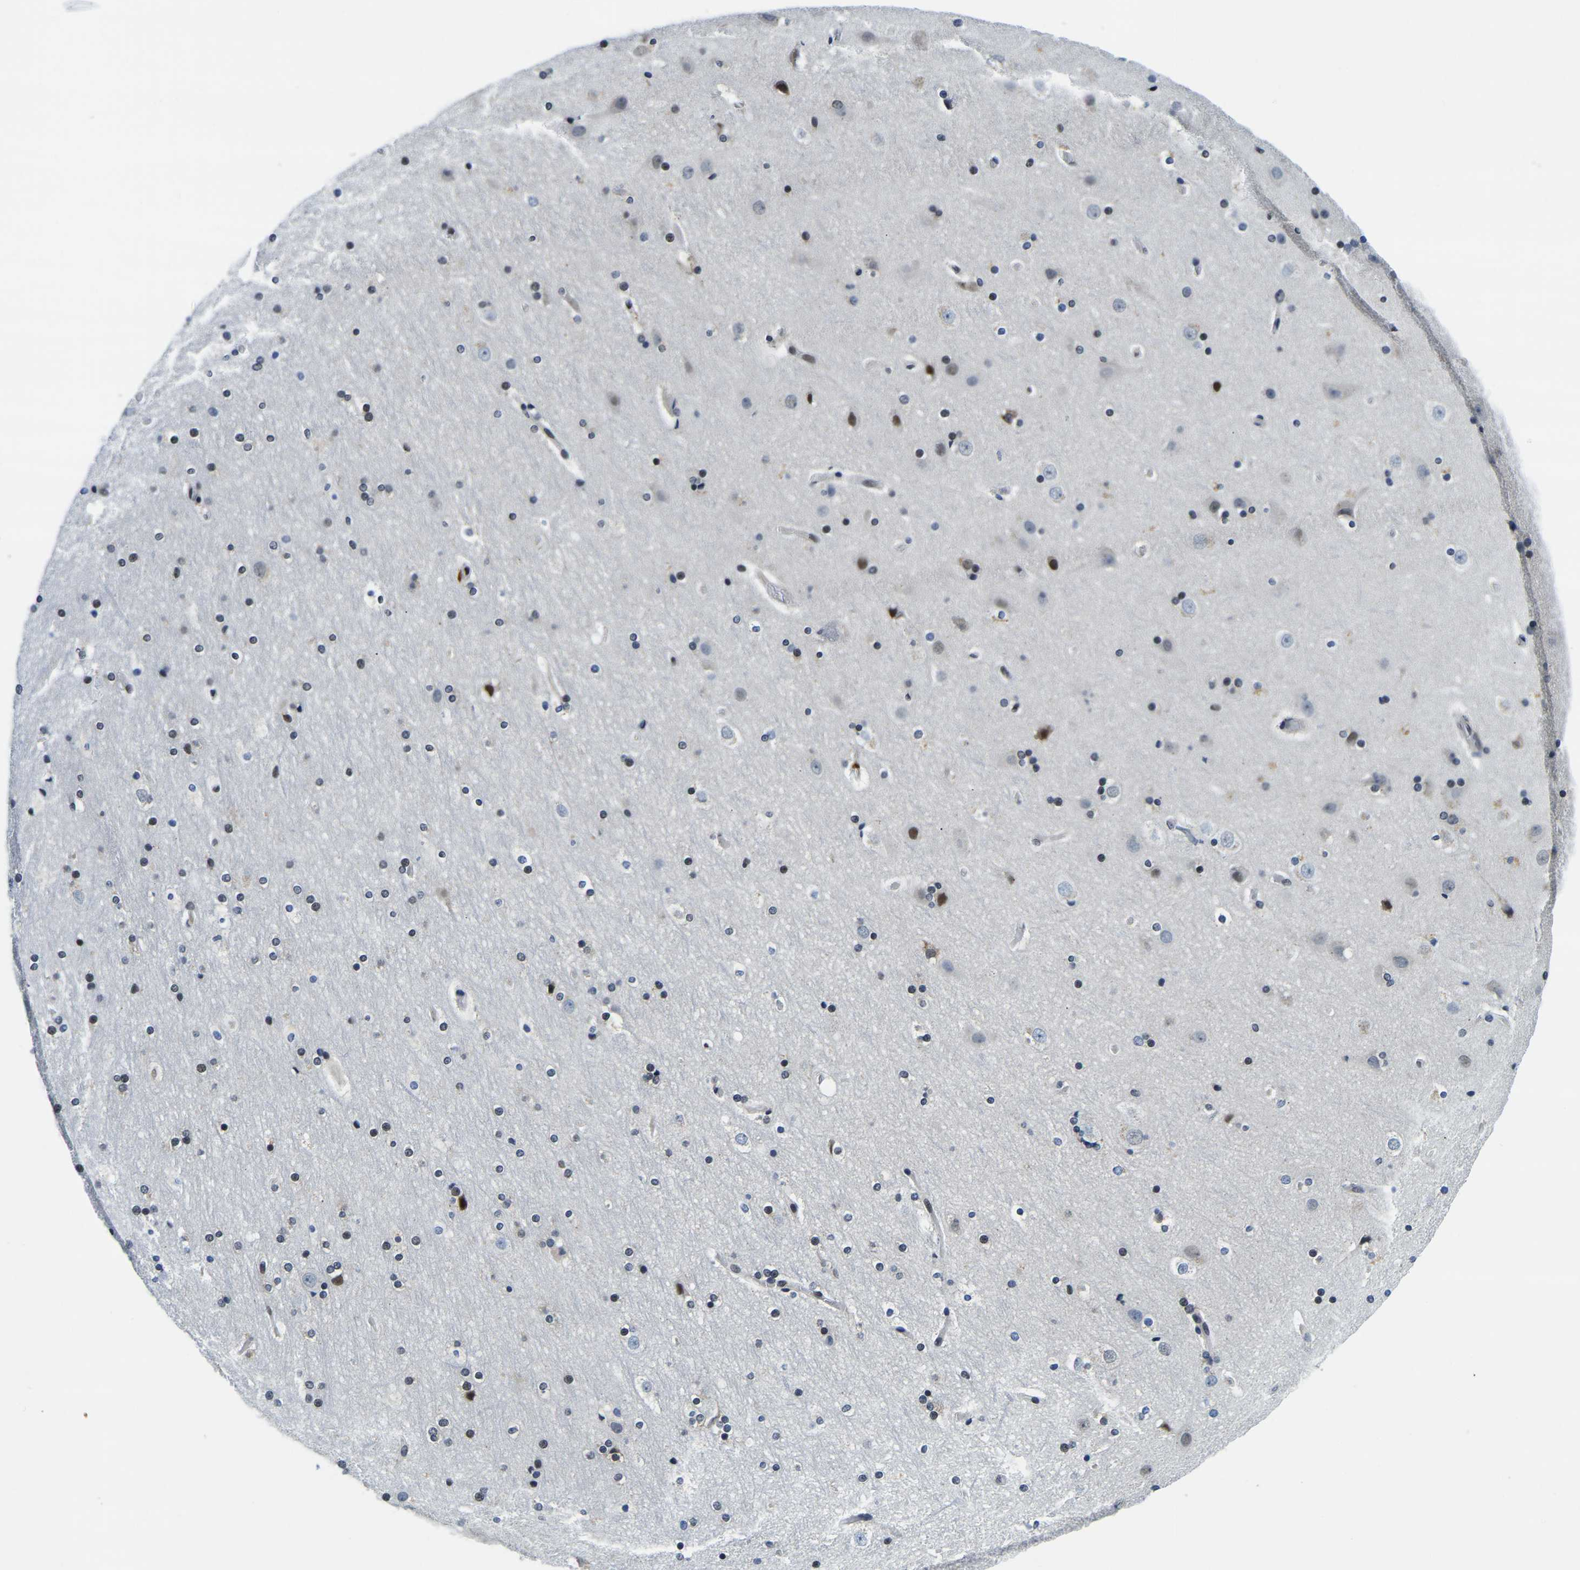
{"staining": {"intensity": "negative", "quantity": "none", "location": "none"}, "tissue": "cerebral cortex", "cell_type": "Endothelial cells", "image_type": "normal", "snomed": [{"axis": "morphology", "description": "Normal tissue, NOS"}, {"axis": "topography", "description": "Cerebral cortex"}], "caption": "This is an immunohistochemistry (IHC) image of unremarkable human cerebral cortex. There is no staining in endothelial cells.", "gene": "POLDIP3", "patient": {"sex": "male", "age": 57}}